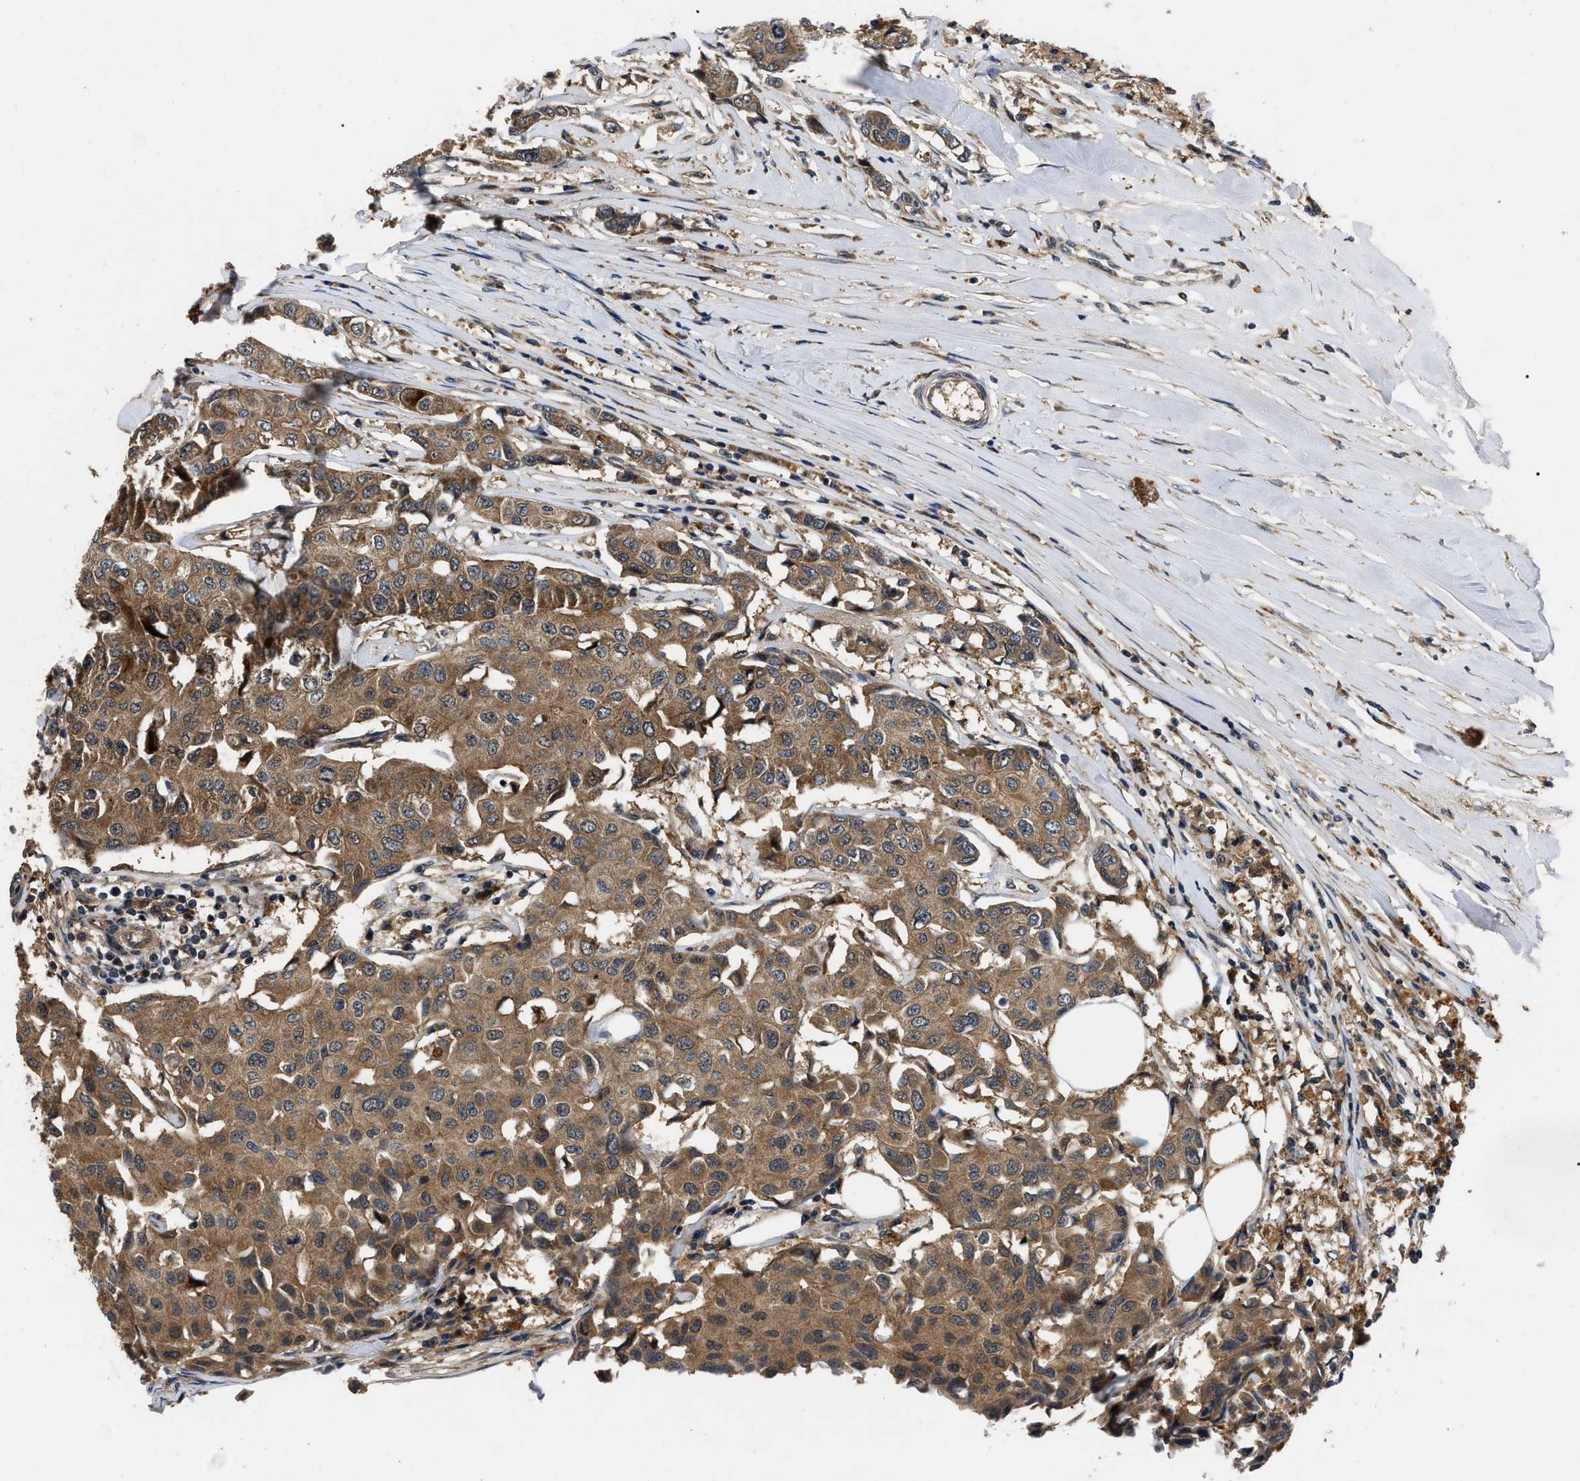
{"staining": {"intensity": "moderate", "quantity": ">75%", "location": "cytoplasmic/membranous"}, "tissue": "breast cancer", "cell_type": "Tumor cells", "image_type": "cancer", "snomed": [{"axis": "morphology", "description": "Duct carcinoma"}, {"axis": "topography", "description": "Breast"}], "caption": "A photomicrograph of breast infiltrating ductal carcinoma stained for a protein demonstrates moderate cytoplasmic/membranous brown staining in tumor cells. (Stains: DAB (3,3'-diaminobenzidine) in brown, nuclei in blue, Microscopy: brightfield microscopy at high magnification).", "gene": "PPWD1", "patient": {"sex": "female", "age": 80}}